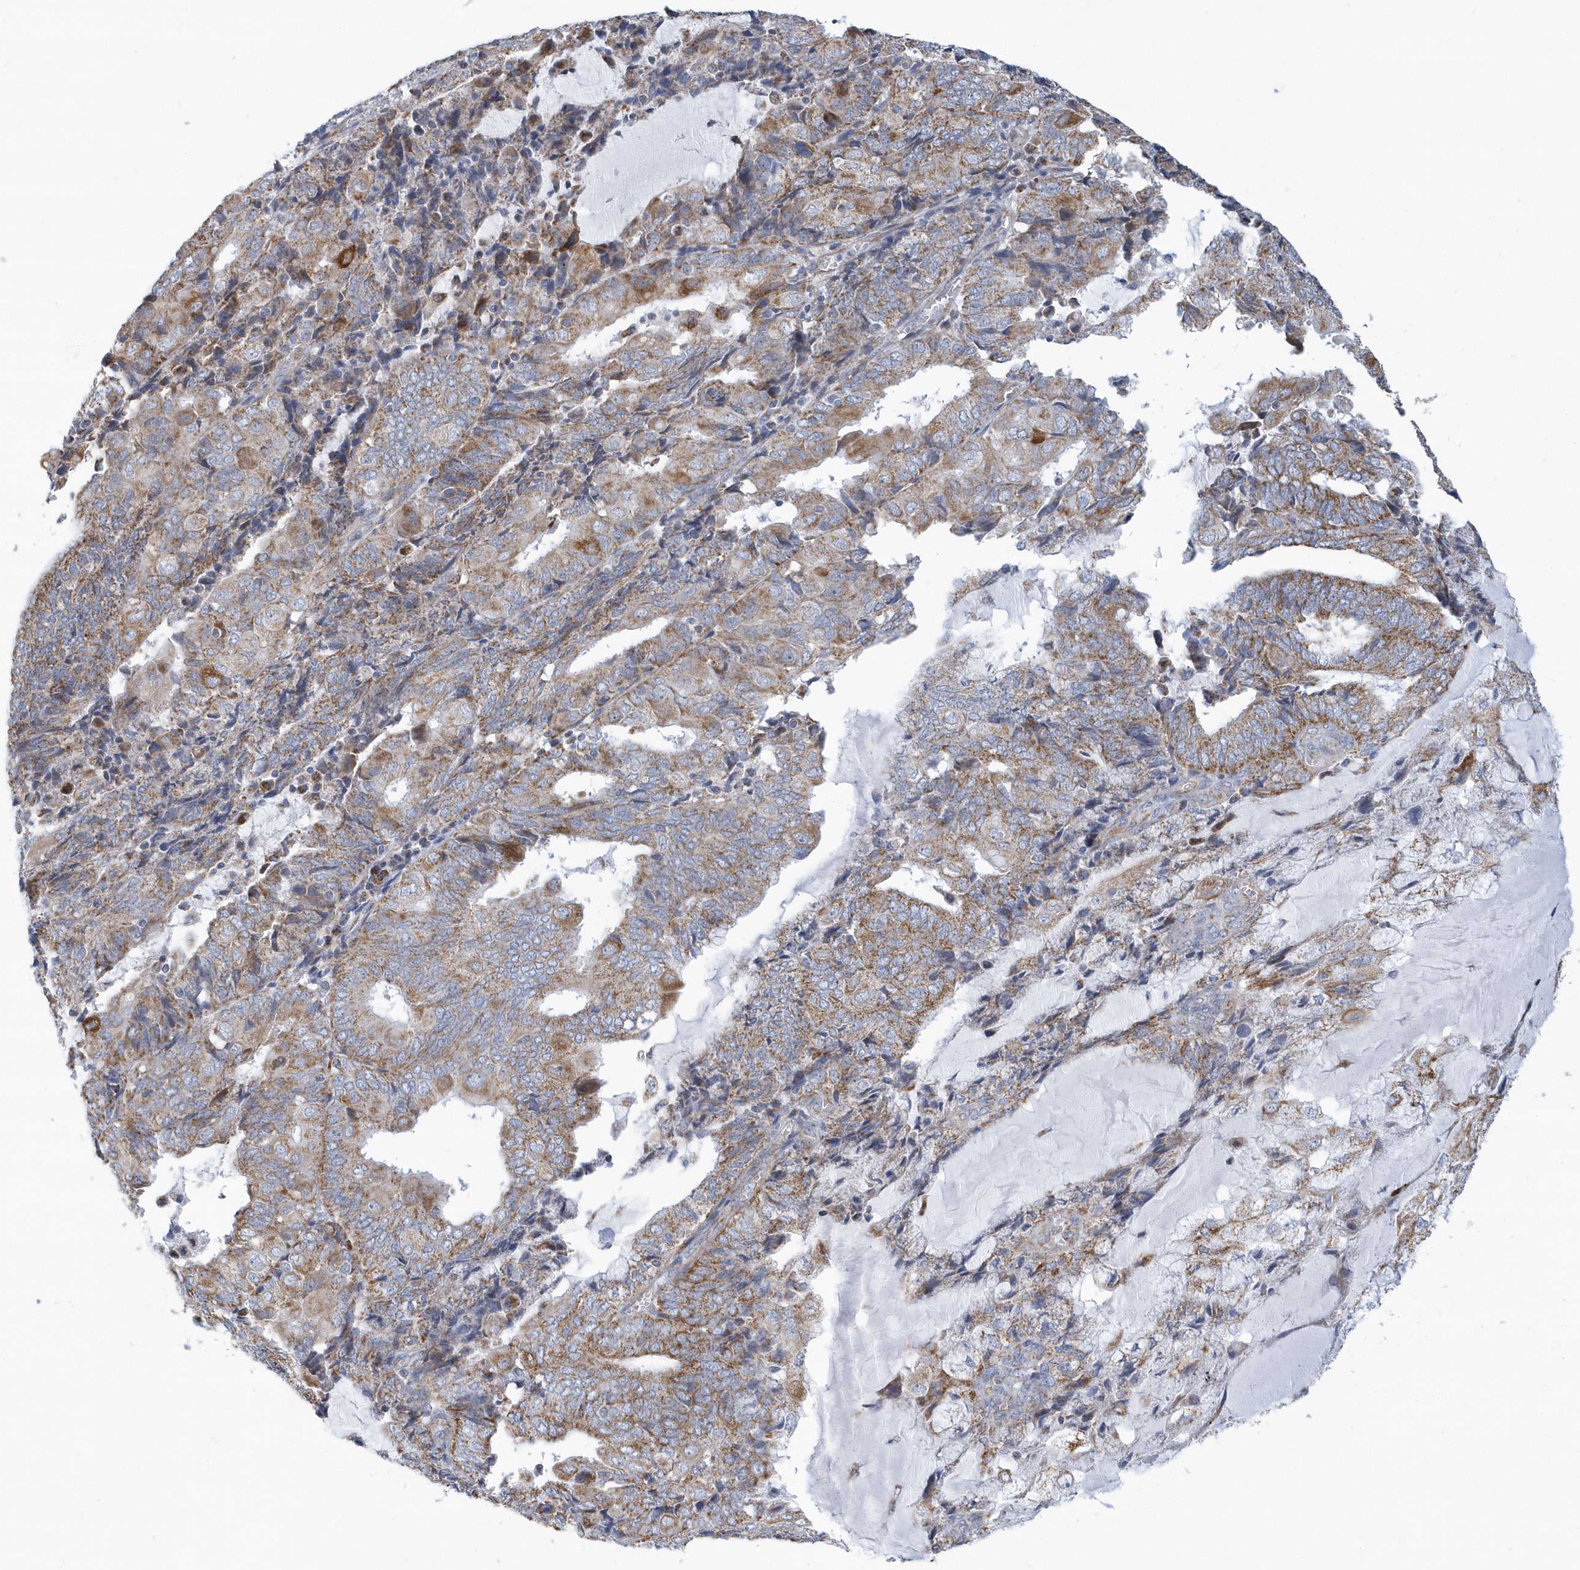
{"staining": {"intensity": "moderate", "quantity": ">75%", "location": "cytoplasmic/membranous"}, "tissue": "endometrial cancer", "cell_type": "Tumor cells", "image_type": "cancer", "snomed": [{"axis": "morphology", "description": "Adenocarcinoma, NOS"}, {"axis": "topography", "description": "Endometrium"}], "caption": "The photomicrograph exhibits staining of adenocarcinoma (endometrial), revealing moderate cytoplasmic/membranous protein positivity (brown color) within tumor cells.", "gene": "VWA5B2", "patient": {"sex": "female", "age": 81}}